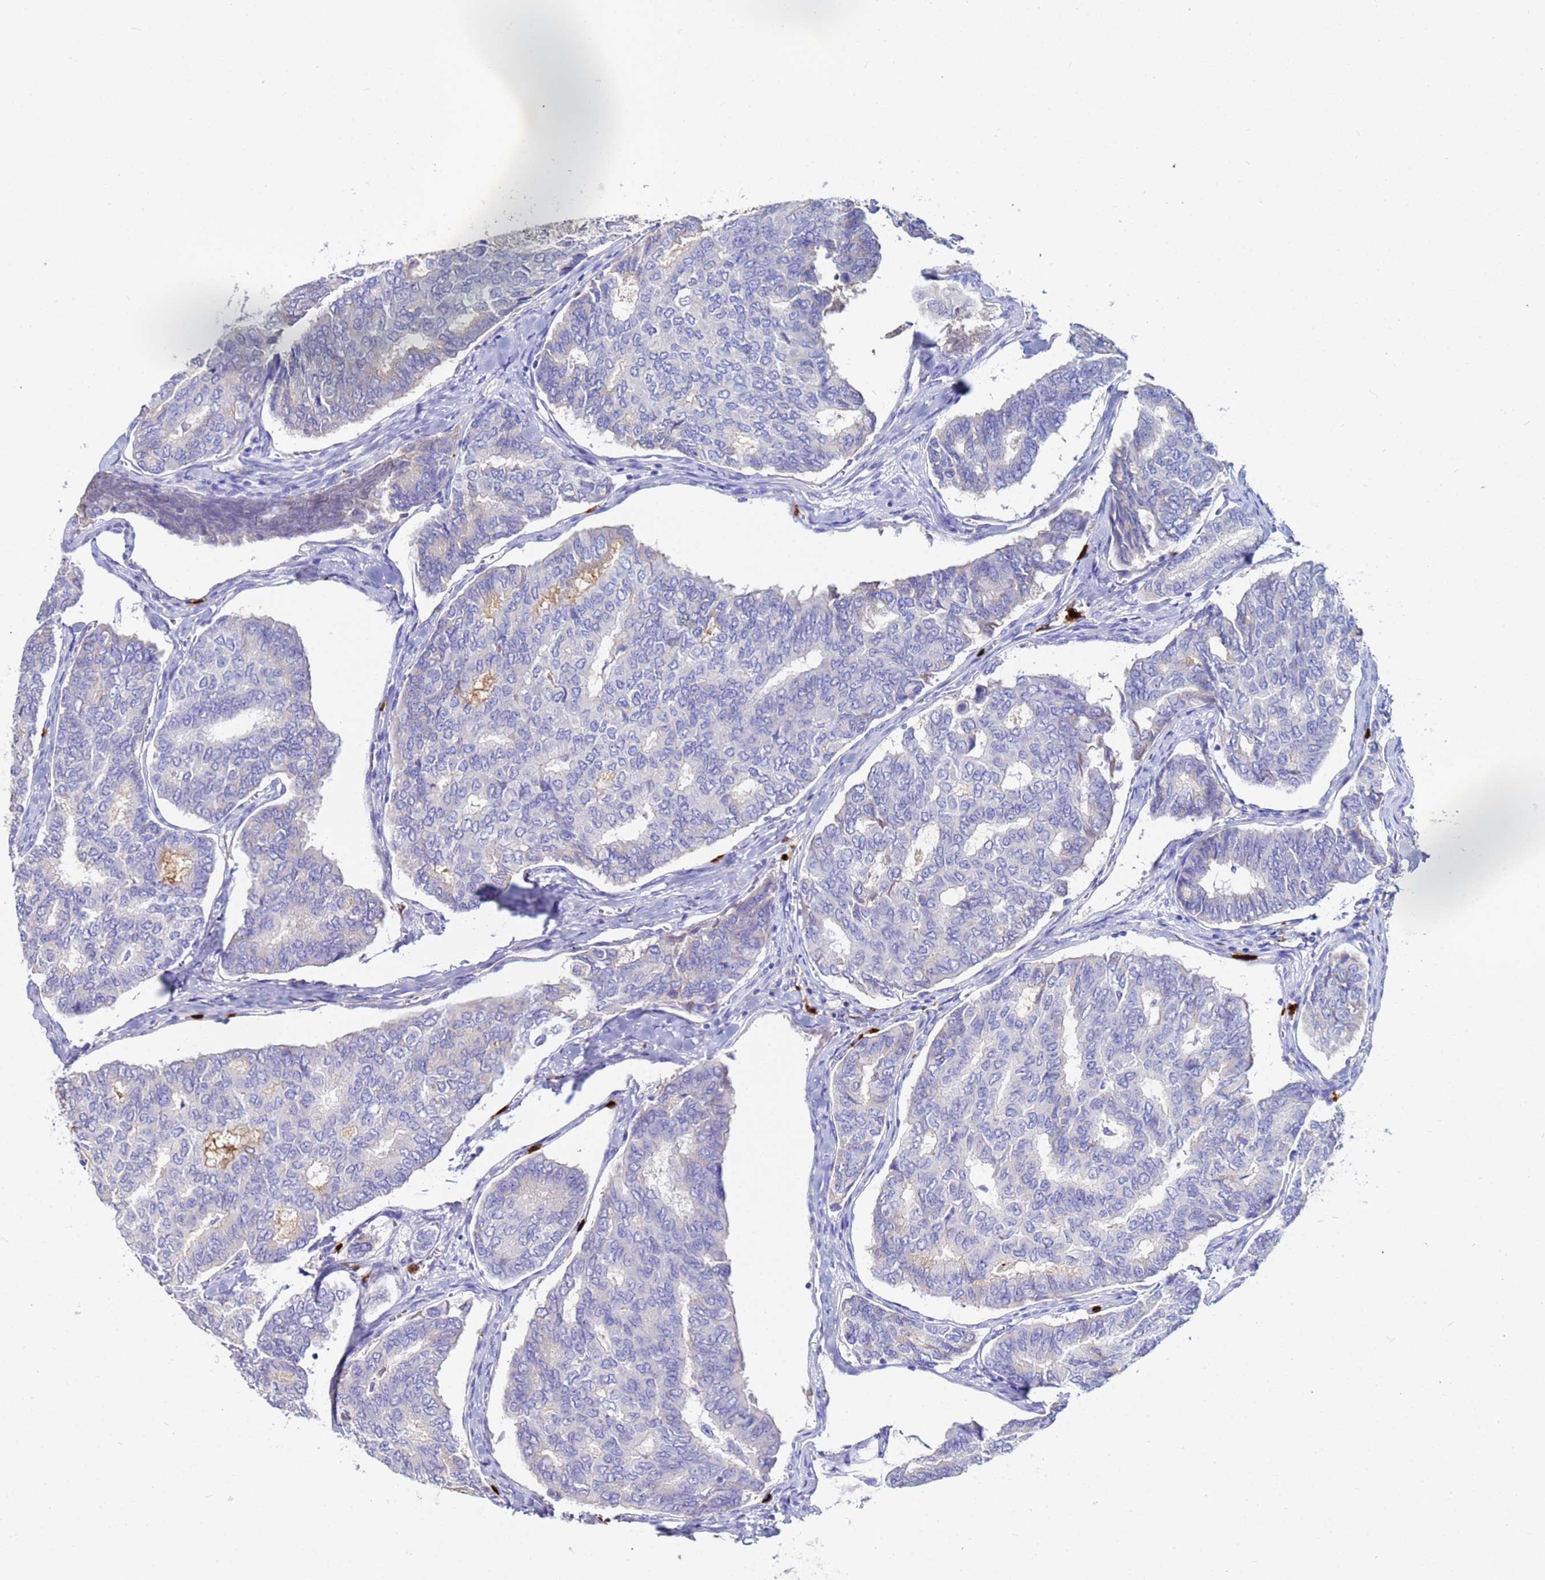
{"staining": {"intensity": "negative", "quantity": "none", "location": "none"}, "tissue": "thyroid cancer", "cell_type": "Tumor cells", "image_type": "cancer", "snomed": [{"axis": "morphology", "description": "Papillary adenocarcinoma, NOS"}, {"axis": "topography", "description": "Thyroid gland"}], "caption": "Tumor cells are negative for protein expression in human thyroid papillary adenocarcinoma. The staining was performed using DAB (3,3'-diaminobenzidine) to visualize the protein expression in brown, while the nuclei were stained in blue with hematoxylin (Magnification: 20x).", "gene": "TUBAL3", "patient": {"sex": "female", "age": 35}}